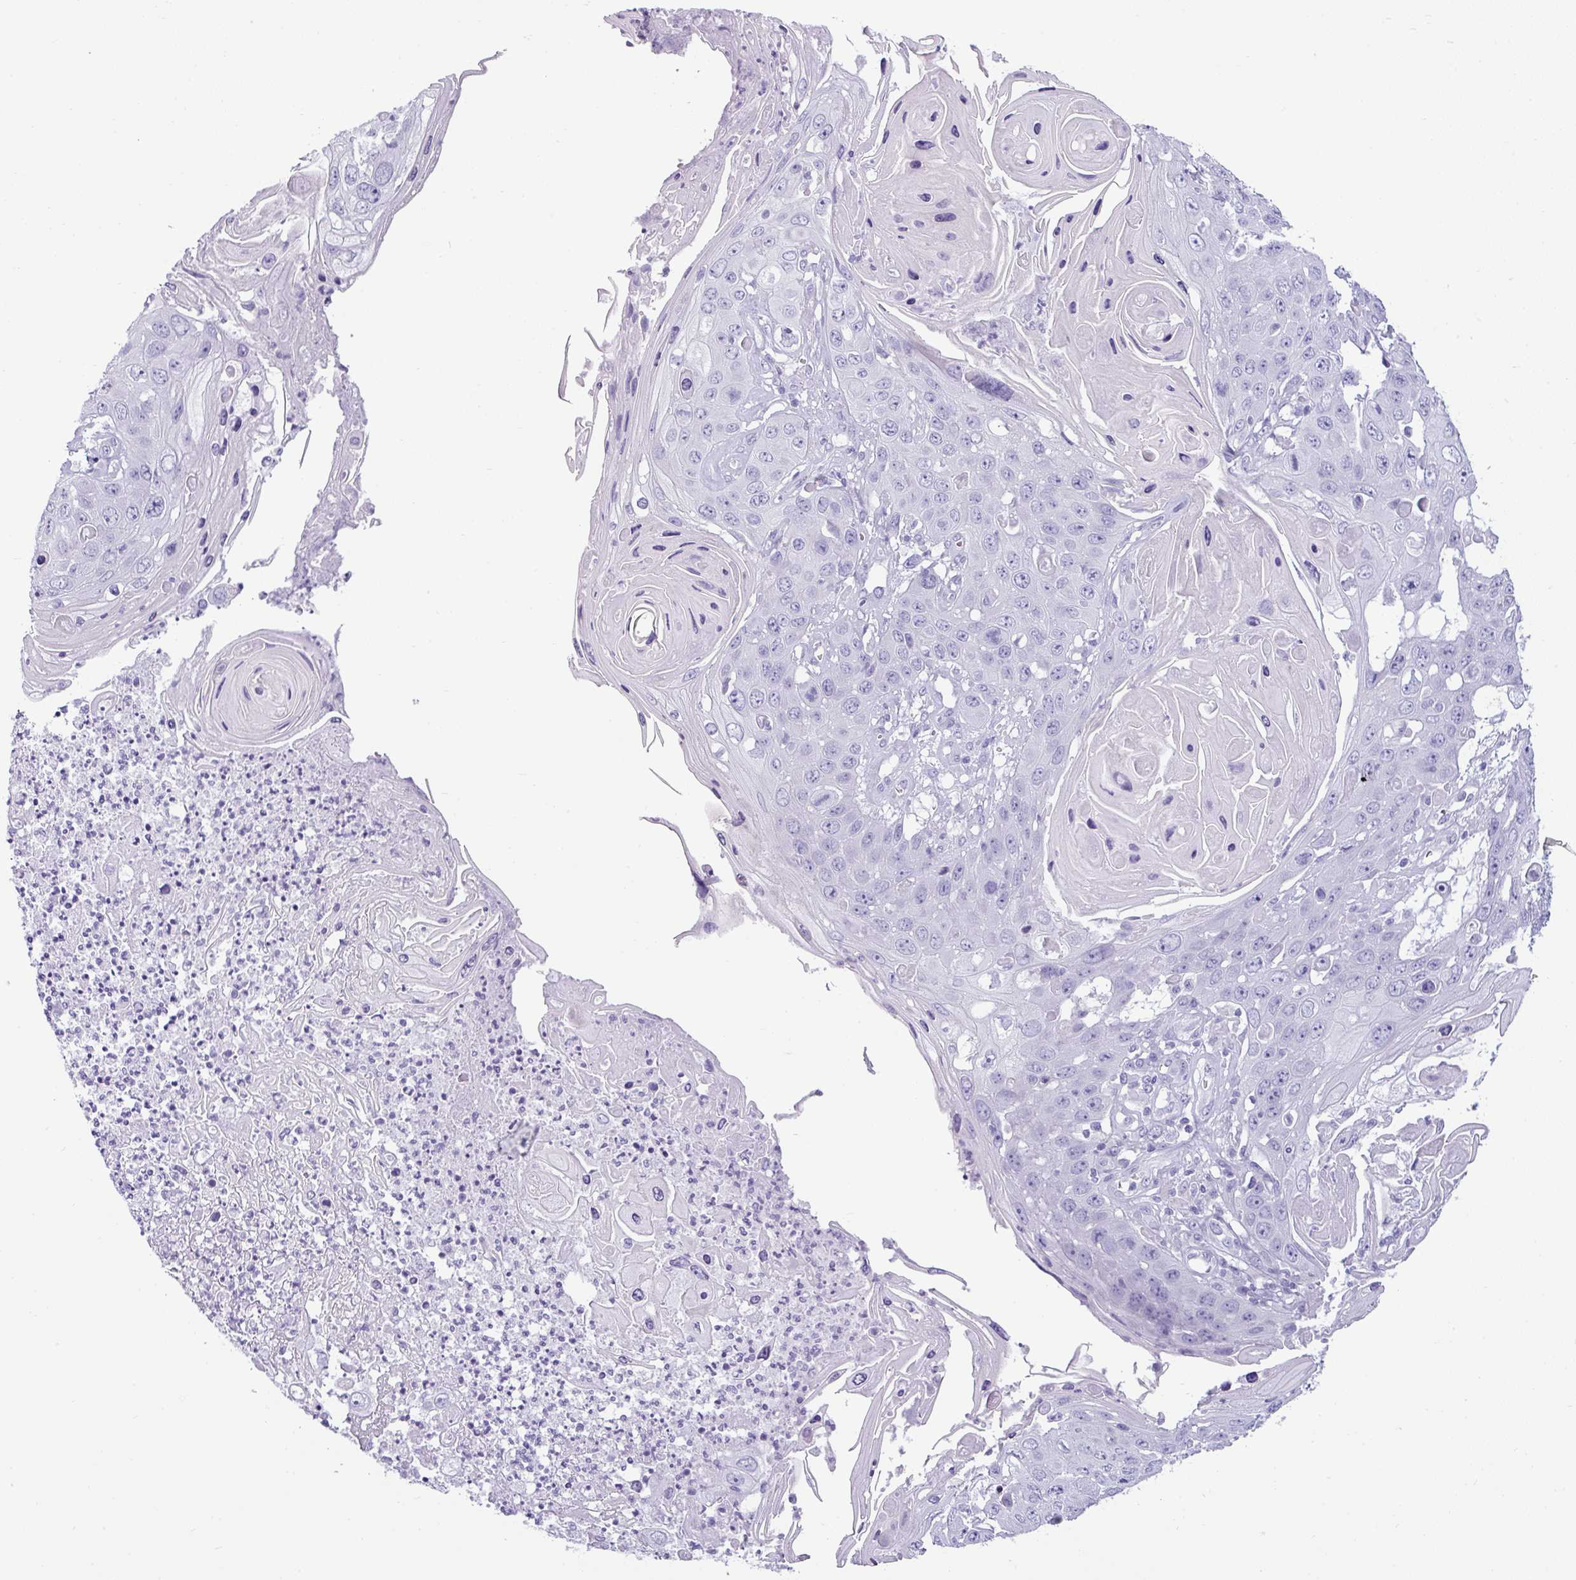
{"staining": {"intensity": "negative", "quantity": "none", "location": "none"}, "tissue": "skin cancer", "cell_type": "Tumor cells", "image_type": "cancer", "snomed": [{"axis": "morphology", "description": "Squamous cell carcinoma, NOS"}, {"axis": "topography", "description": "Skin"}], "caption": "Human squamous cell carcinoma (skin) stained for a protein using IHC exhibits no expression in tumor cells.", "gene": "VCY1B", "patient": {"sex": "male", "age": 55}}